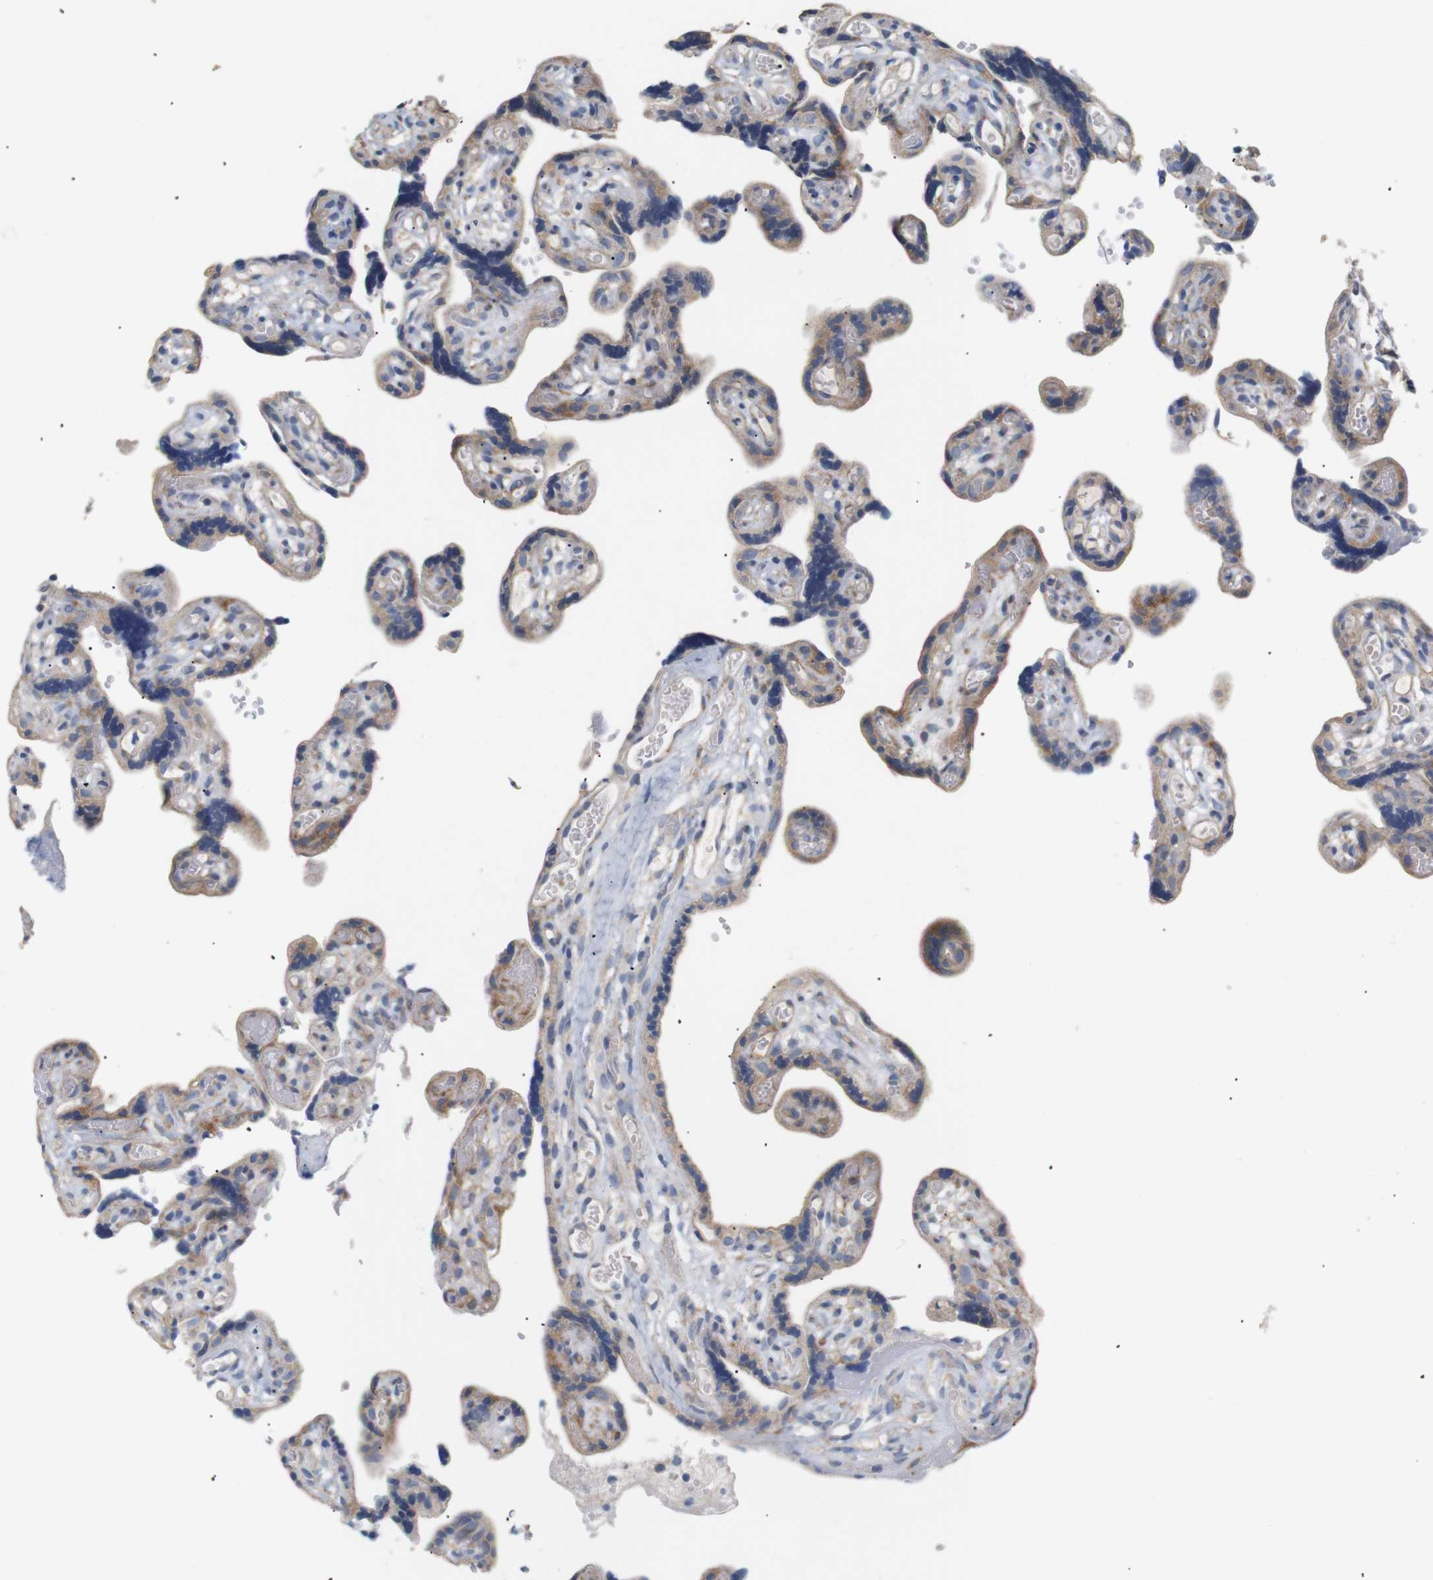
{"staining": {"intensity": "weak", "quantity": ">75%", "location": "cytoplasmic/membranous"}, "tissue": "placenta", "cell_type": "Decidual cells", "image_type": "normal", "snomed": [{"axis": "morphology", "description": "Normal tissue, NOS"}, {"axis": "topography", "description": "Placenta"}], "caption": "This micrograph displays immunohistochemistry (IHC) staining of normal placenta, with low weak cytoplasmic/membranous staining in approximately >75% of decidual cells.", "gene": "TRIM5", "patient": {"sex": "female", "age": 30}}